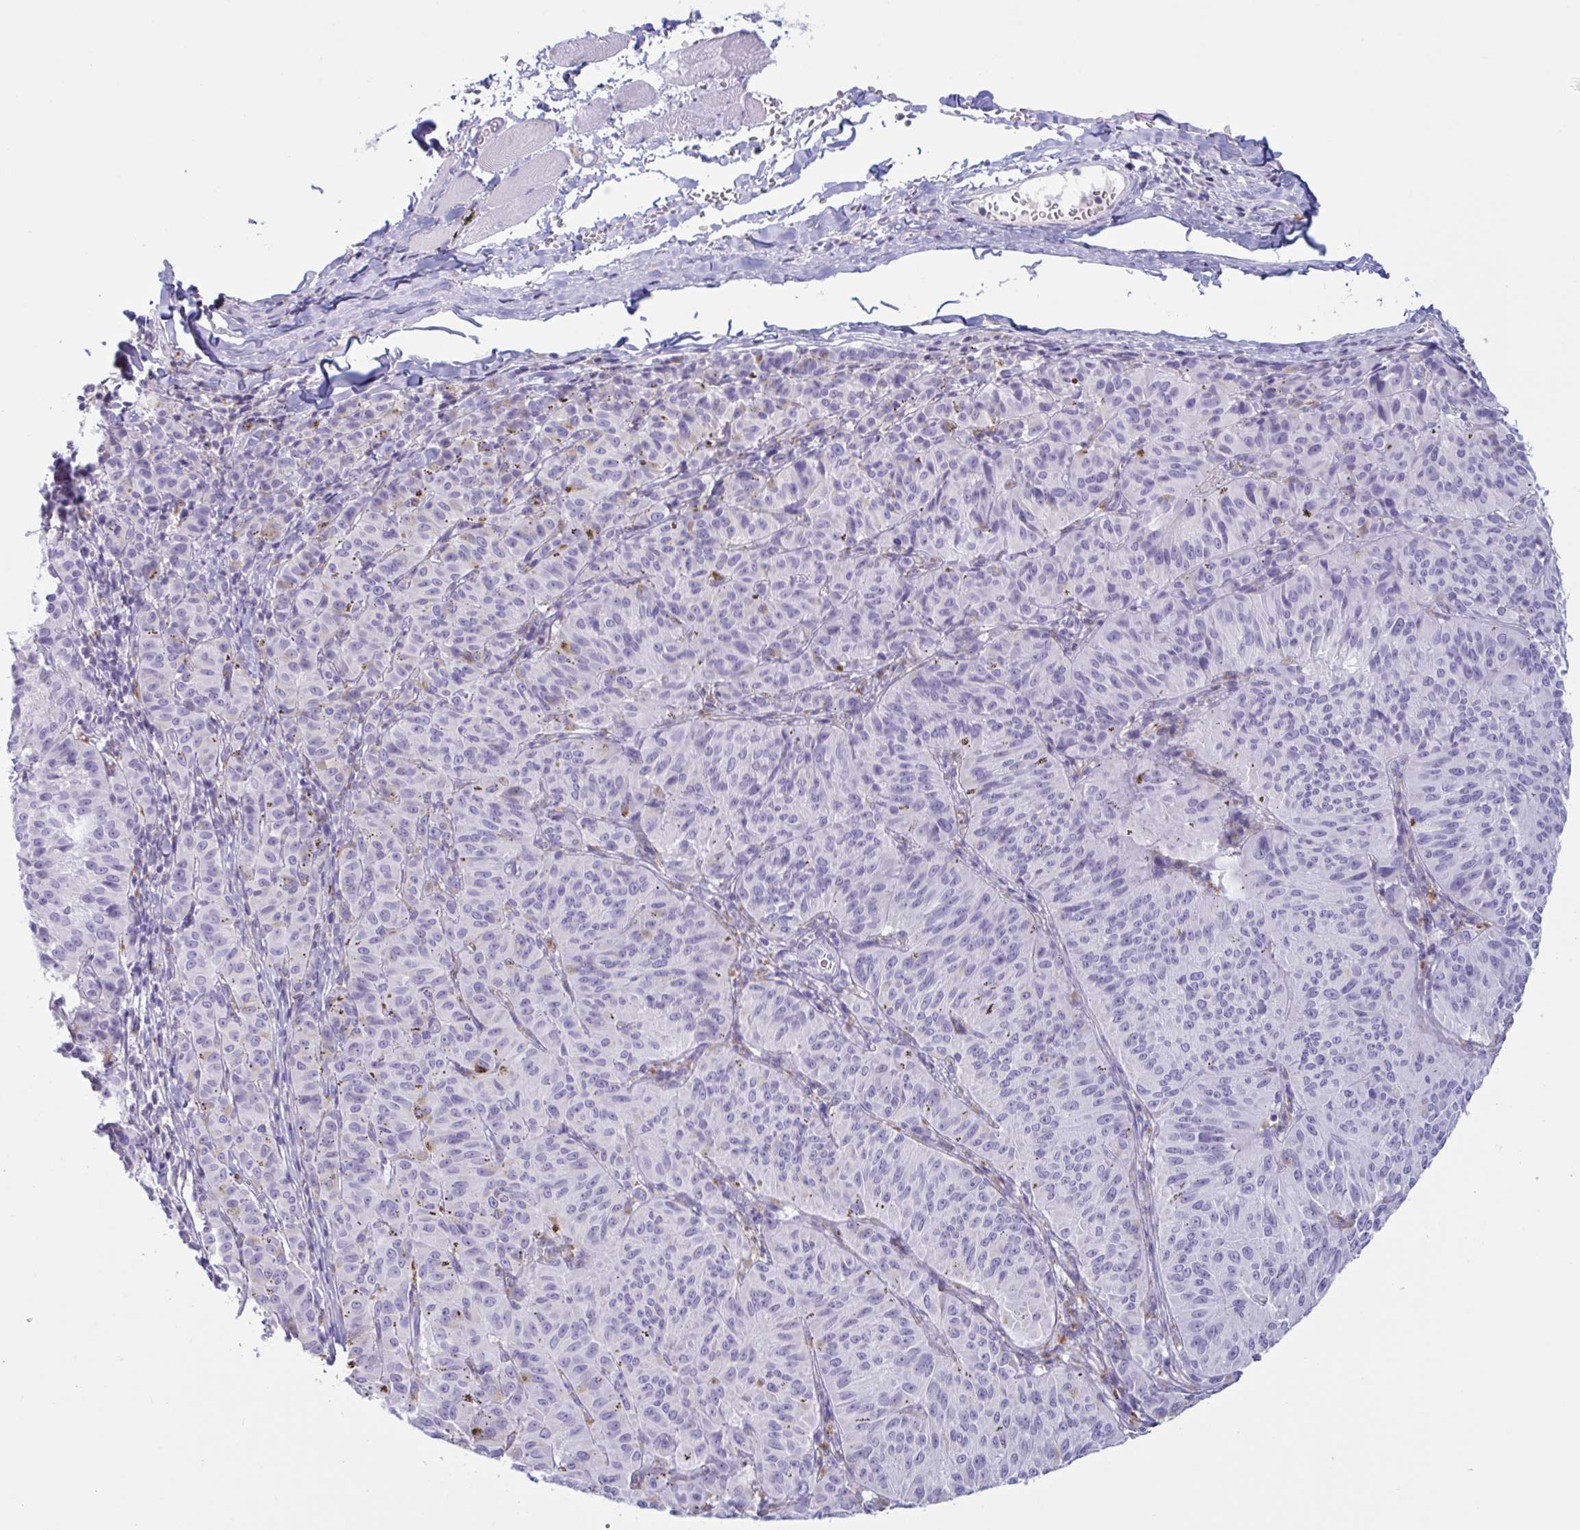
{"staining": {"intensity": "negative", "quantity": "none", "location": "none"}, "tissue": "melanoma", "cell_type": "Tumor cells", "image_type": "cancer", "snomed": [{"axis": "morphology", "description": "Malignant melanoma, NOS"}, {"axis": "topography", "description": "Skin"}], "caption": "Tumor cells show no significant staining in melanoma.", "gene": "XCL1", "patient": {"sex": "female", "age": 72}}